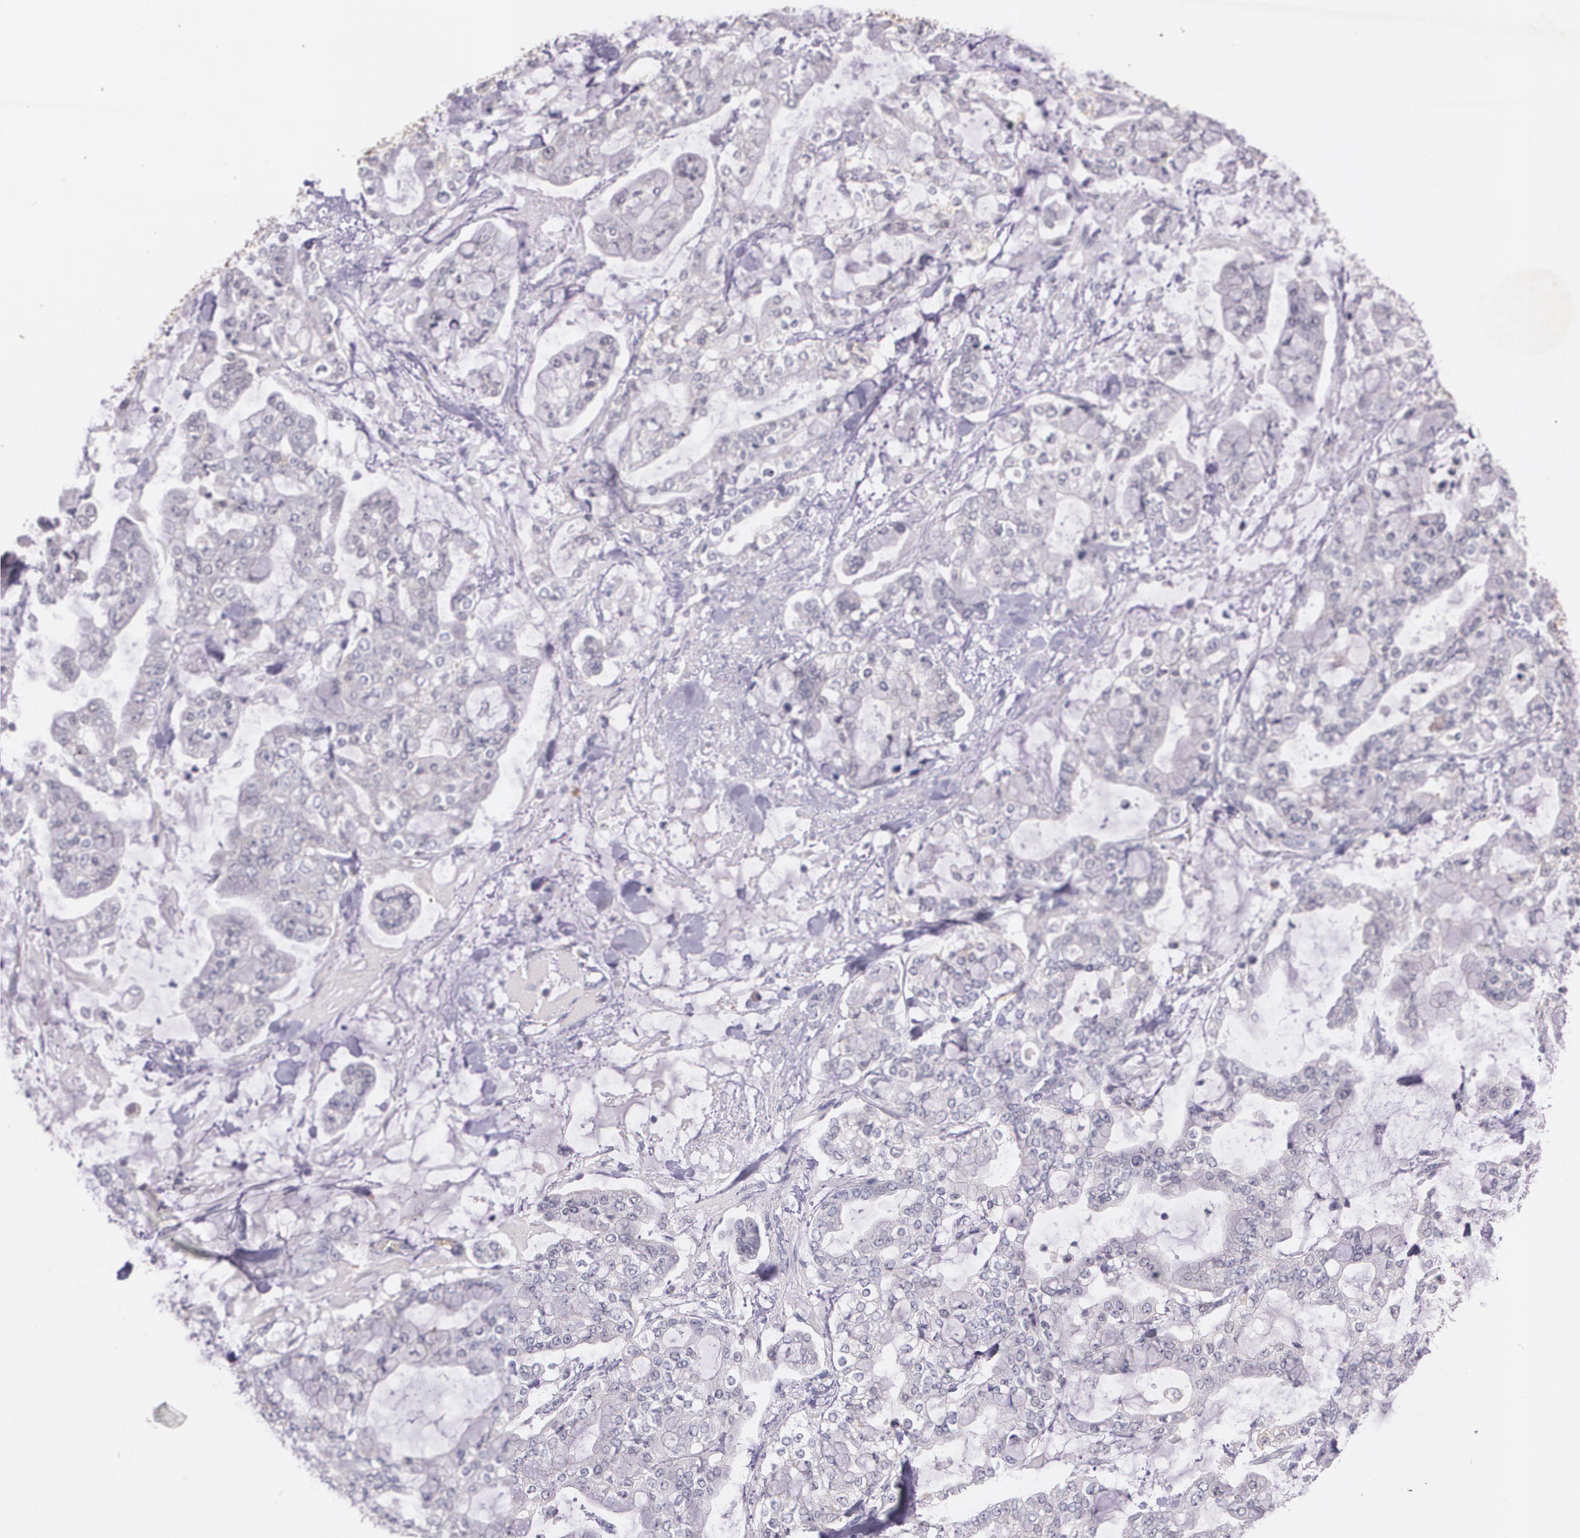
{"staining": {"intensity": "negative", "quantity": "none", "location": "none"}, "tissue": "stomach cancer", "cell_type": "Tumor cells", "image_type": "cancer", "snomed": [{"axis": "morphology", "description": "Normal tissue, NOS"}, {"axis": "morphology", "description": "Adenocarcinoma, NOS"}, {"axis": "topography", "description": "Stomach, upper"}, {"axis": "topography", "description": "Stomach"}], "caption": "A micrograph of human adenocarcinoma (stomach) is negative for staining in tumor cells.", "gene": "TM4SF1", "patient": {"sex": "male", "age": 76}}